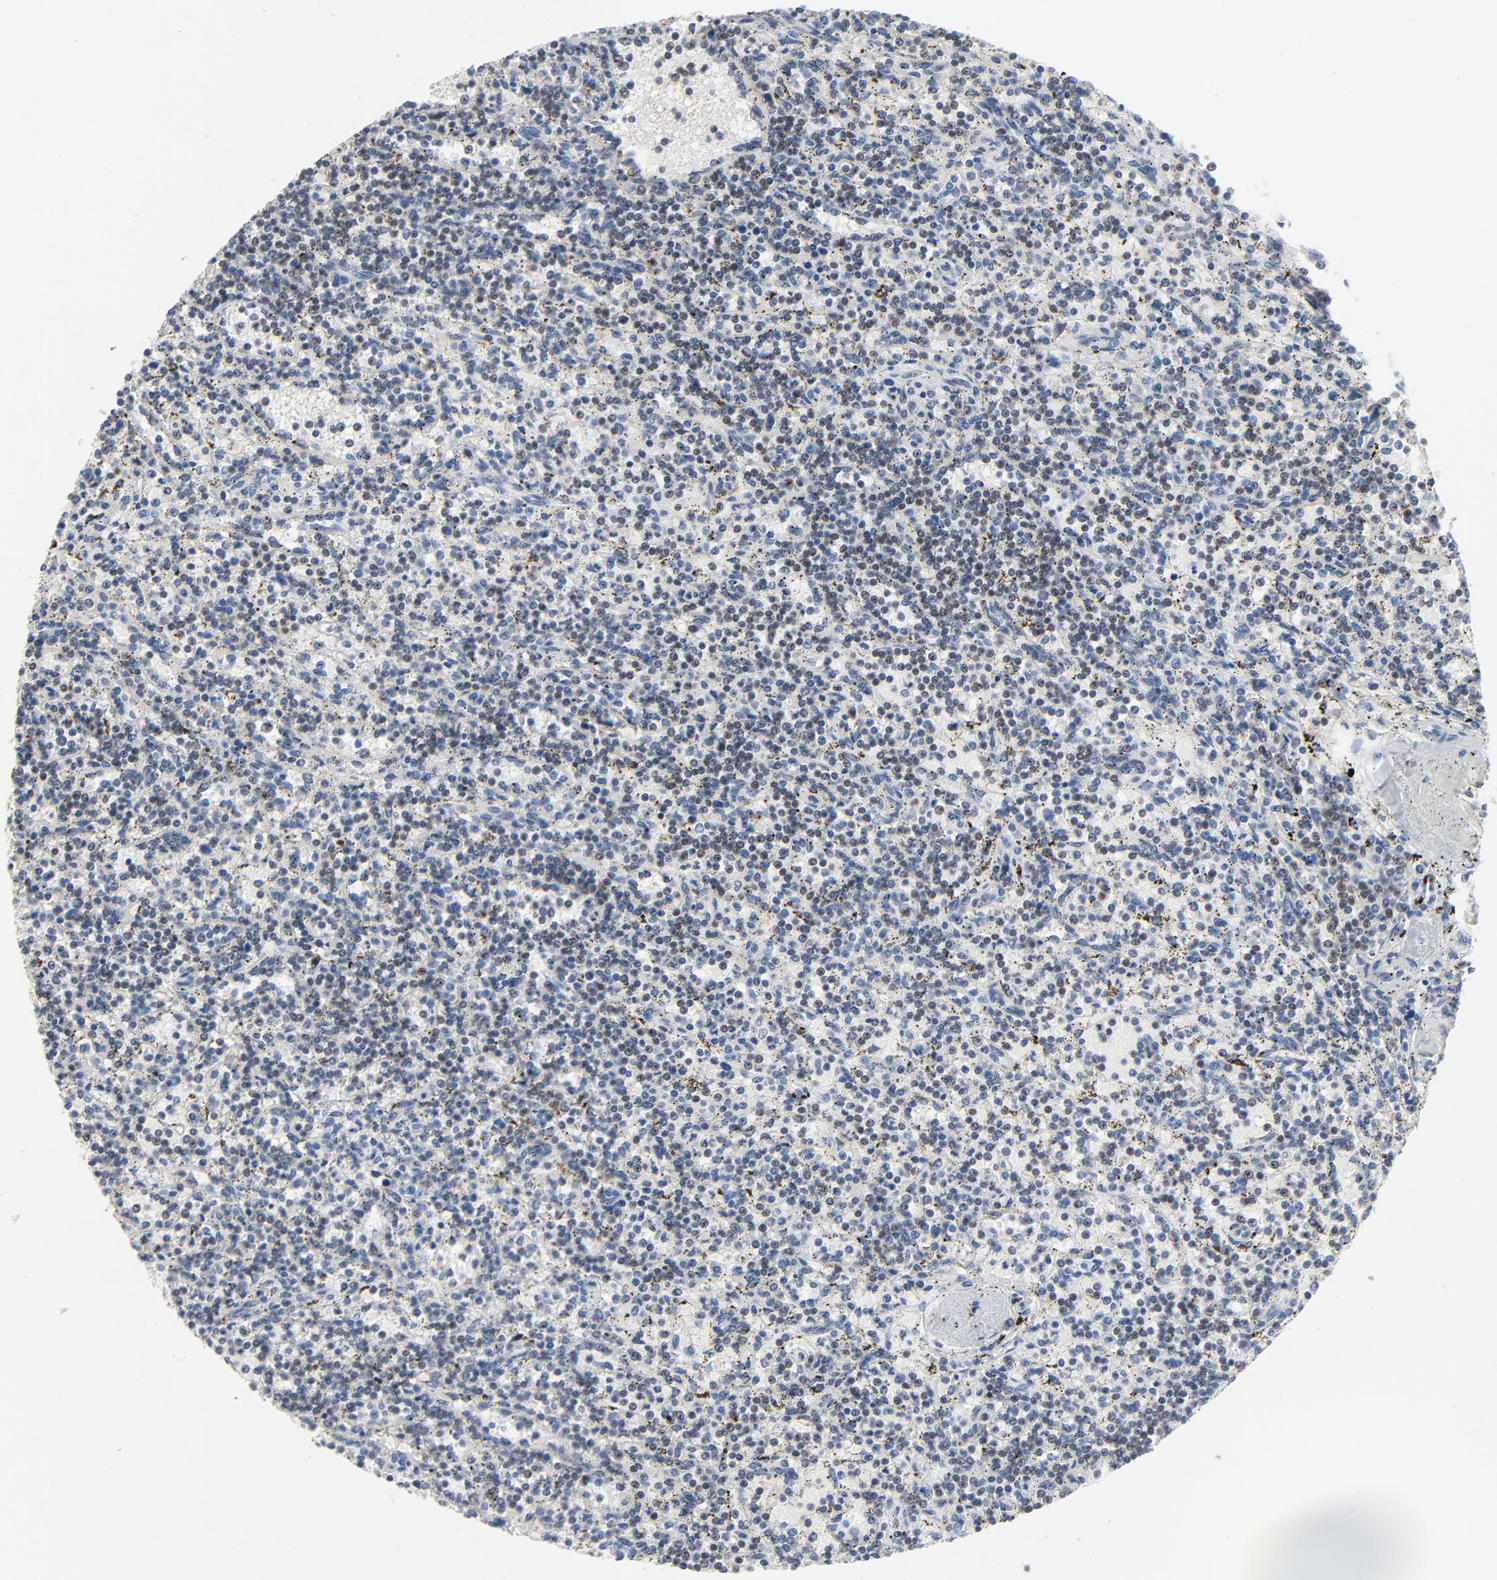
{"staining": {"intensity": "negative", "quantity": "none", "location": "none"}, "tissue": "lymphoma", "cell_type": "Tumor cells", "image_type": "cancer", "snomed": [{"axis": "morphology", "description": "Malignant lymphoma, non-Hodgkin's type, Low grade"}, {"axis": "topography", "description": "Spleen"}], "caption": "Immunohistochemistry micrograph of neoplastic tissue: human low-grade malignant lymphoma, non-Hodgkin's type stained with DAB demonstrates no significant protein staining in tumor cells. (Immunohistochemistry (ihc), brightfield microscopy, high magnification).", "gene": "FOXP1", "patient": {"sex": "male", "age": 73}}